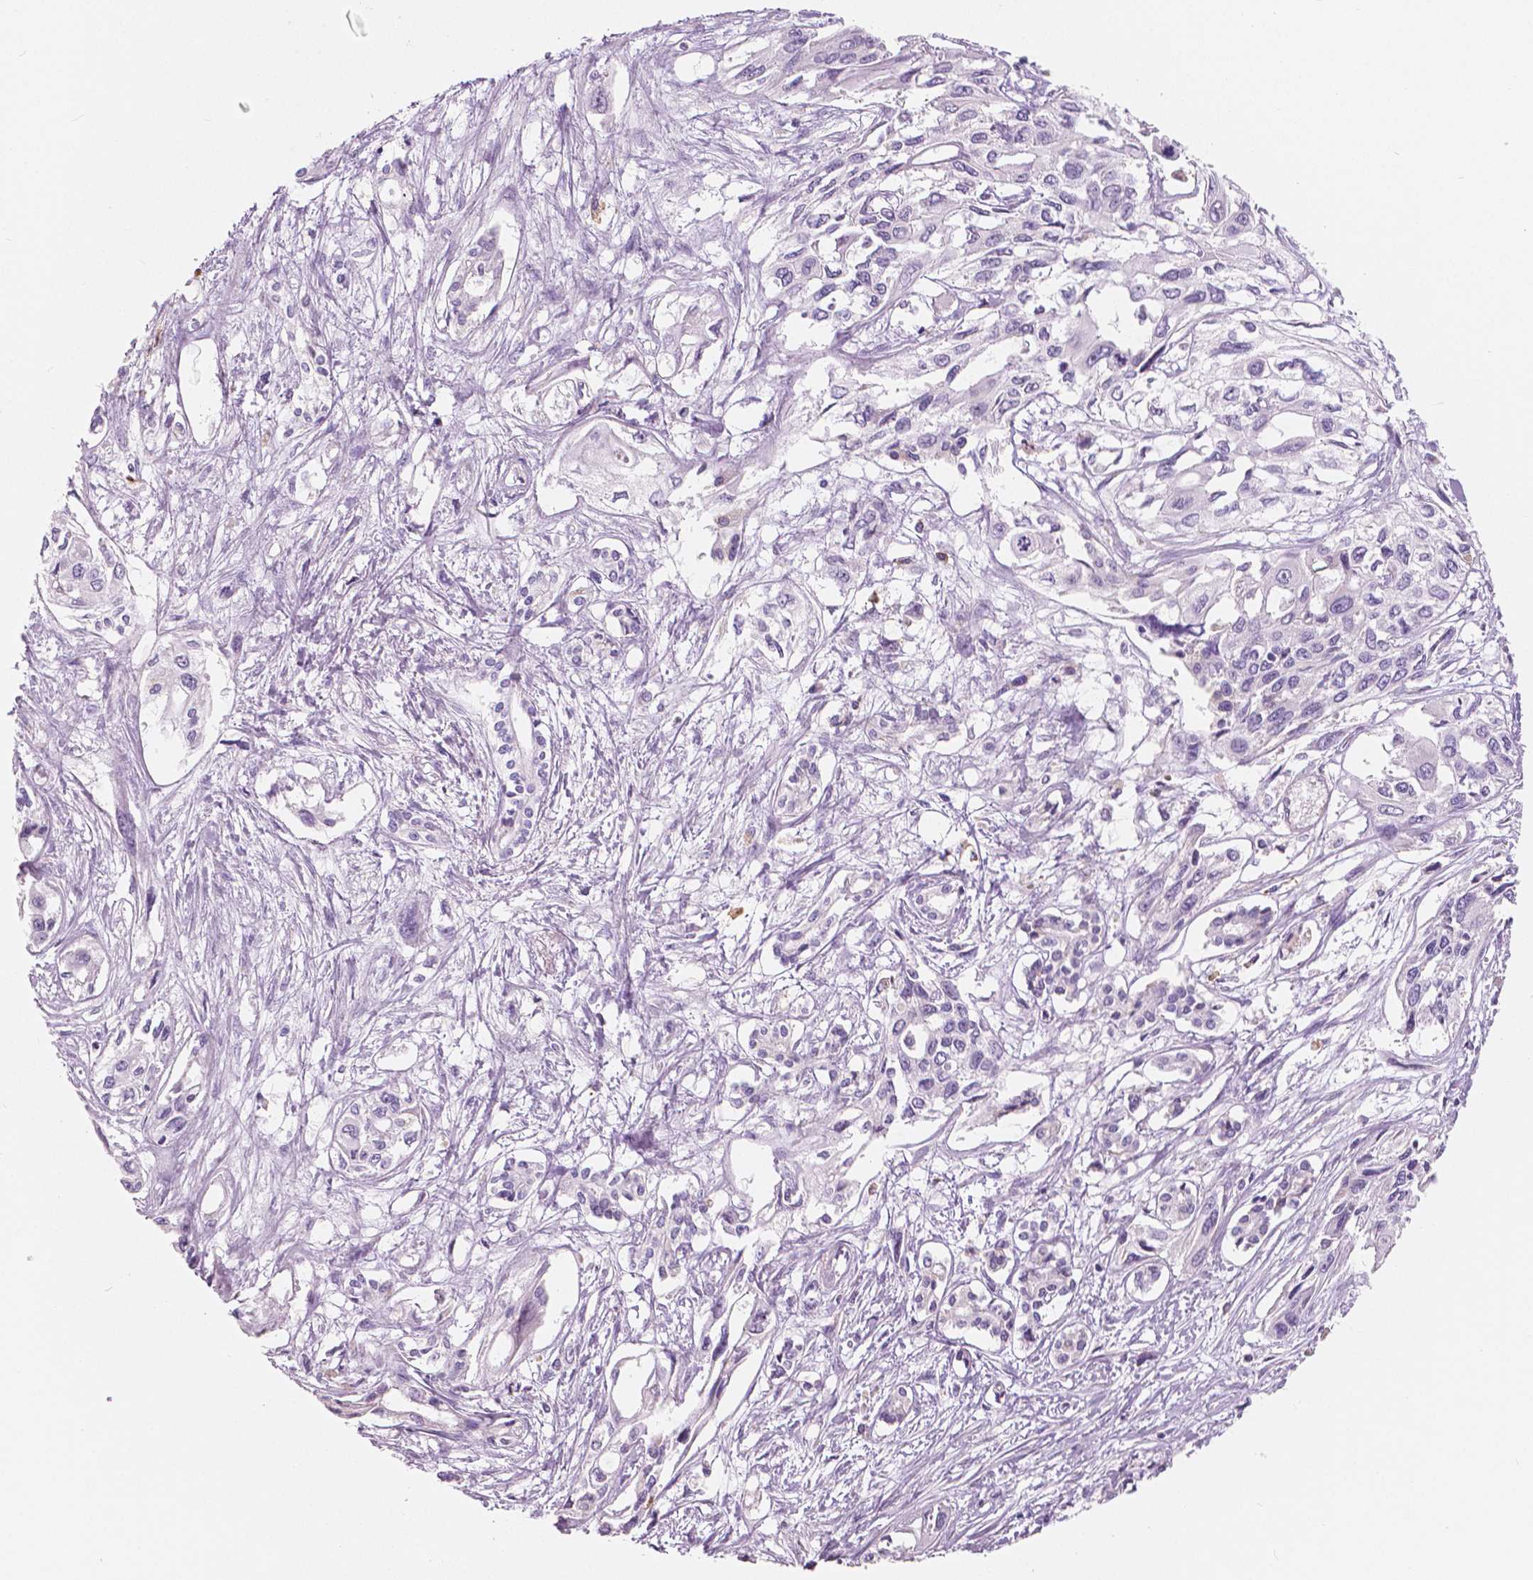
{"staining": {"intensity": "negative", "quantity": "none", "location": "none"}, "tissue": "pancreatic cancer", "cell_type": "Tumor cells", "image_type": "cancer", "snomed": [{"axis": "morphology", "description": "Adenocarcinoma, NOS"}, {"axis": "topography", "description": "Pancreas"}], "caption": "This is a image of IHC staining of pancreatic cancer (adenocarcinoma), which shows no expression in tumor cells. (DAB (3,3'-diaminobenzidine) immunohistochemistry, high magnification).", "gene": "CXCR2", "patient": {"sex": "female", "age": 55}}